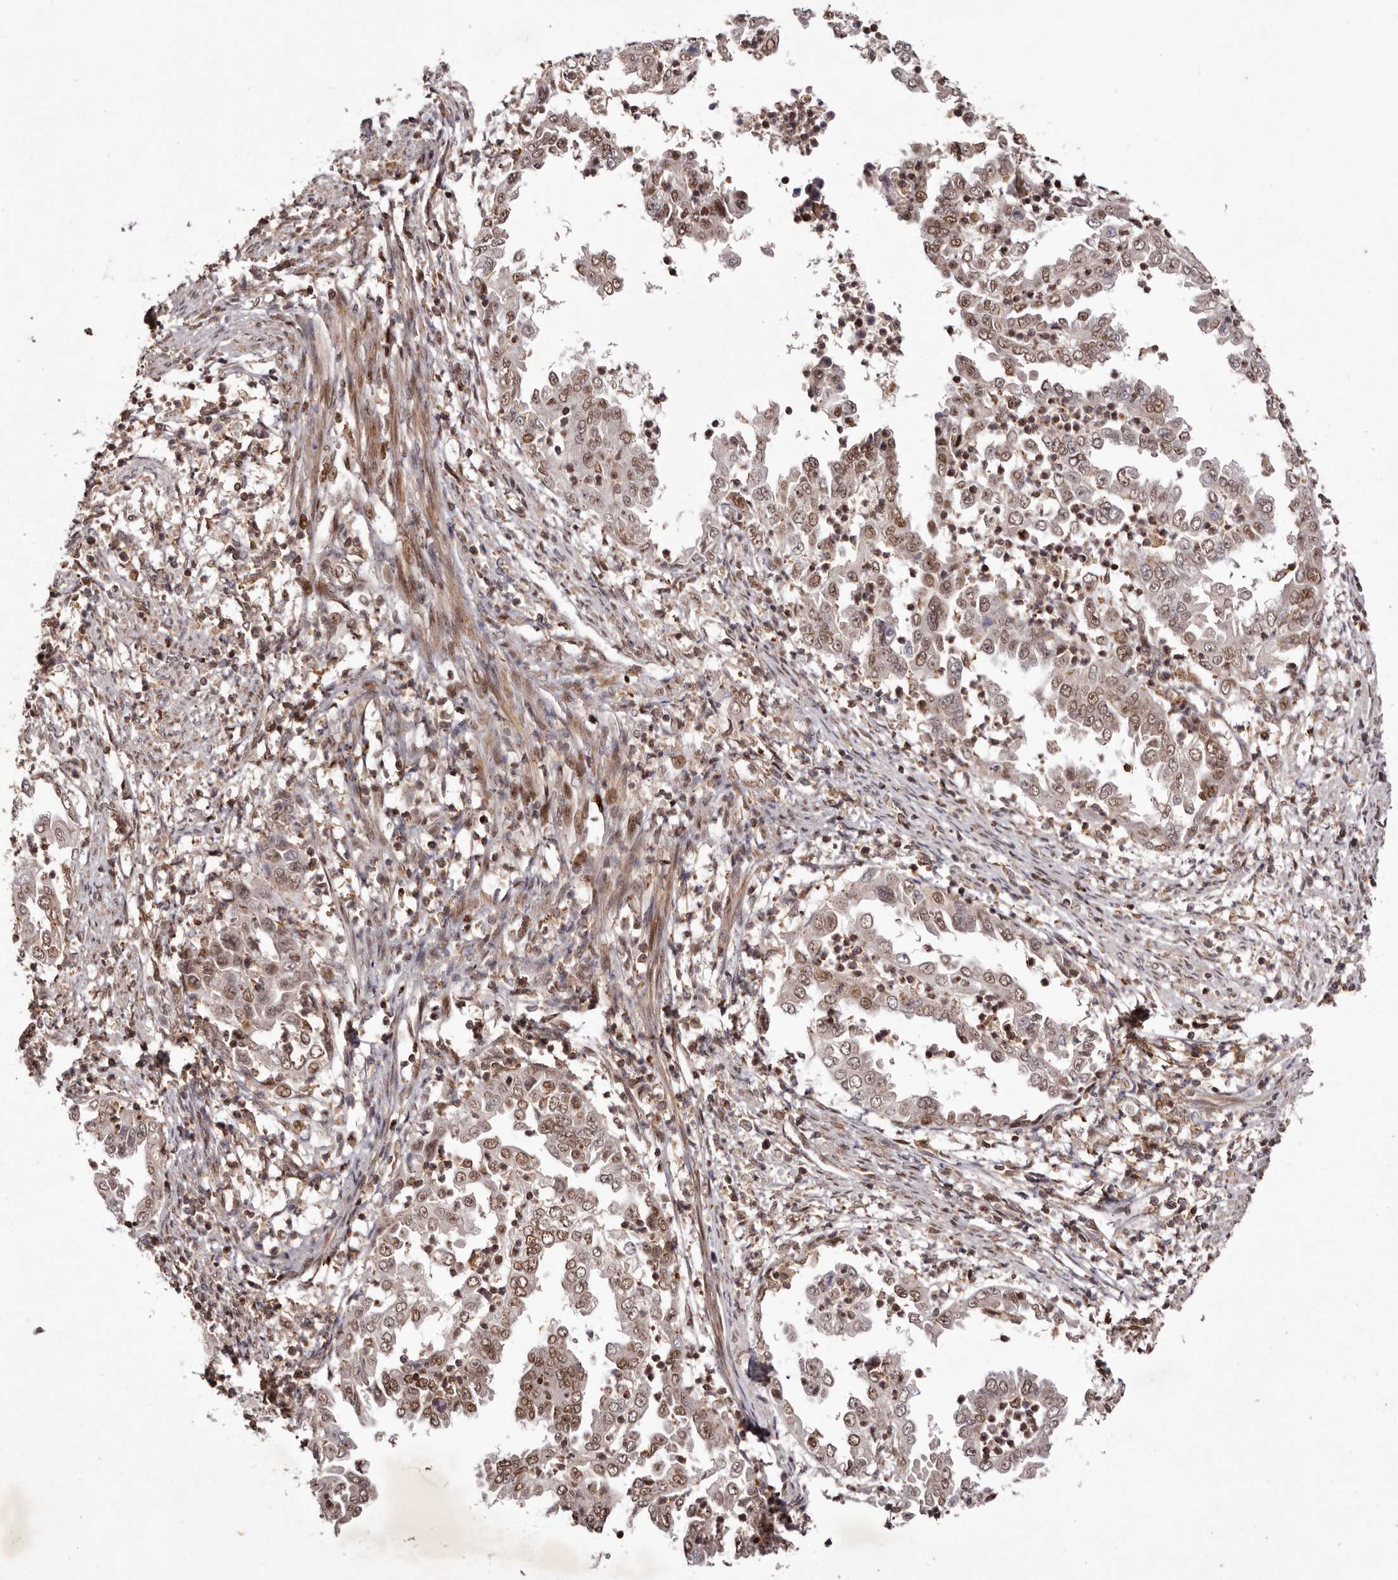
{"staining": {"intensity": "moderate", "quantity": ">75%", "location": "cytoplasmic/membranous,nuclear"}, "tissue": "endometrial cancer", "cell_type": "Tumor cells", "image_type": "cancer", "snomed": [{"axis": "morphology", "description": "Adenocarcinoma, NOS"}, {"axis": "topography", "description": "Endometrium"}], "caption": "Immunohistochemistry (IHC) photomicrograph of adenocarcinoma (endometrial) stained for a protein (brown), which demonstrates medium levels of moderate cytoplasmic/membranous and nuclear expression in approximately >75% of tumor cells.", "gene": "FBXO5", "patient": {"sex": "female", "age": 85}}